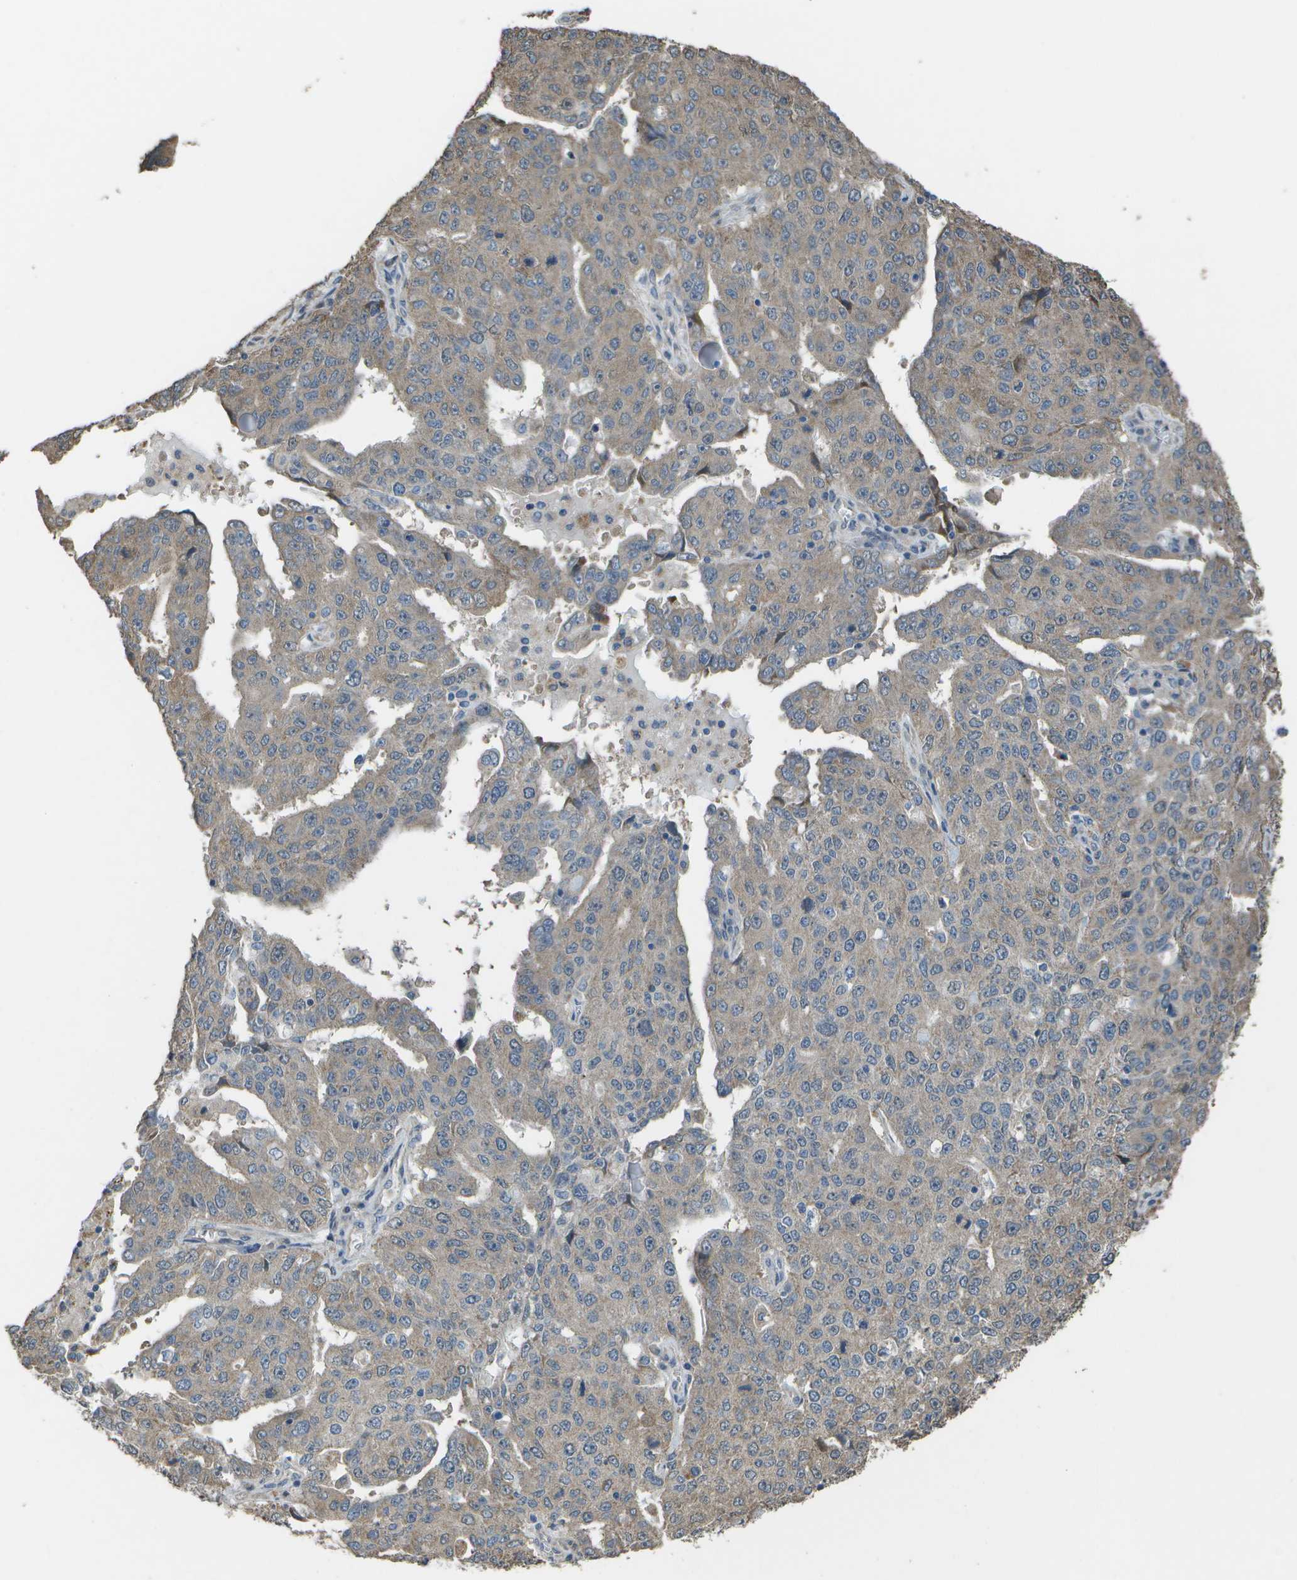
{"staining": {"intensity": "weak", "quantity": ">75%", "location": "cytoplasmic/membranous"}, "tissue": "ovarian cancer", "cell_type": "Tumor cells", "image_type": "cancer", "snomed": [{"axis": "morphology", "description": "Carcinoma, endometroid"}, {"axis": "topography", "description": "Ovary"}], "caption": "High-magnification brightfield microscopy of ovarian cancer stained with DAB (3,3'-diaminobenzidine) (brown) and counterstained with hematoxylin (blue). tumor cells exhibit weak cytoplasmic/membranous positivity is seen in approximately>75% of cells.", "gene": "CLNS1A", "patient": {"sex": "female", "age": 62}}